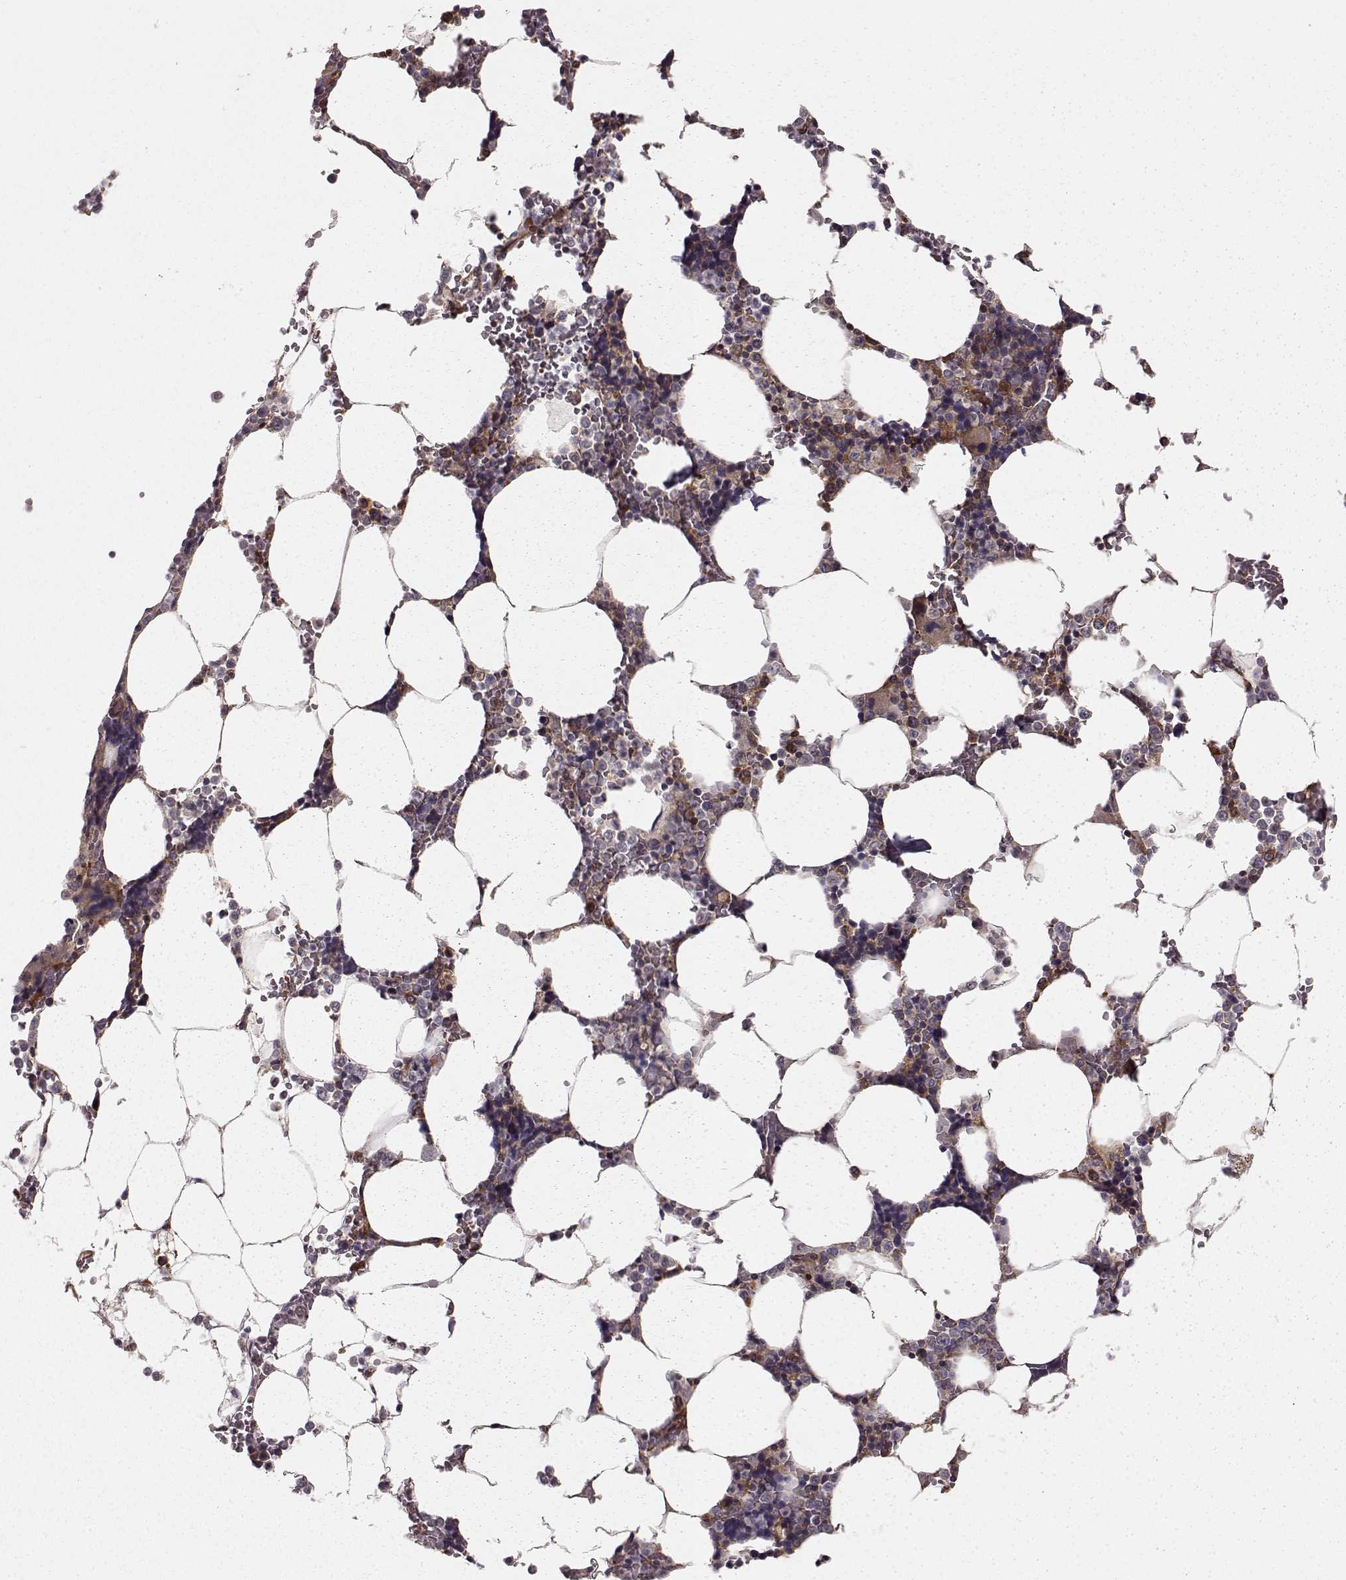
{"staining": {"intensity": "moderate", "quantity": "<25%", "location": "cytoplasmic/membranous"}, "tissue": "bone marrow", "cell_type": "Hematopoietic cells", "image_type": "normal", "snomed": [{"axis": "morphology", "description": "Normal tissue, NOS"}, {"axis": "topography", "description": "Bone marrow"}], "caption": "There is low levels of moderate cytoplasmic/membranous staining in hematopoietic cells of unremarkable bone marrow, as demonstrated by immunohistochemical staining (brown color).", "gene": "RABGAP1", "patient": {"sex": "female", "age": 52}}